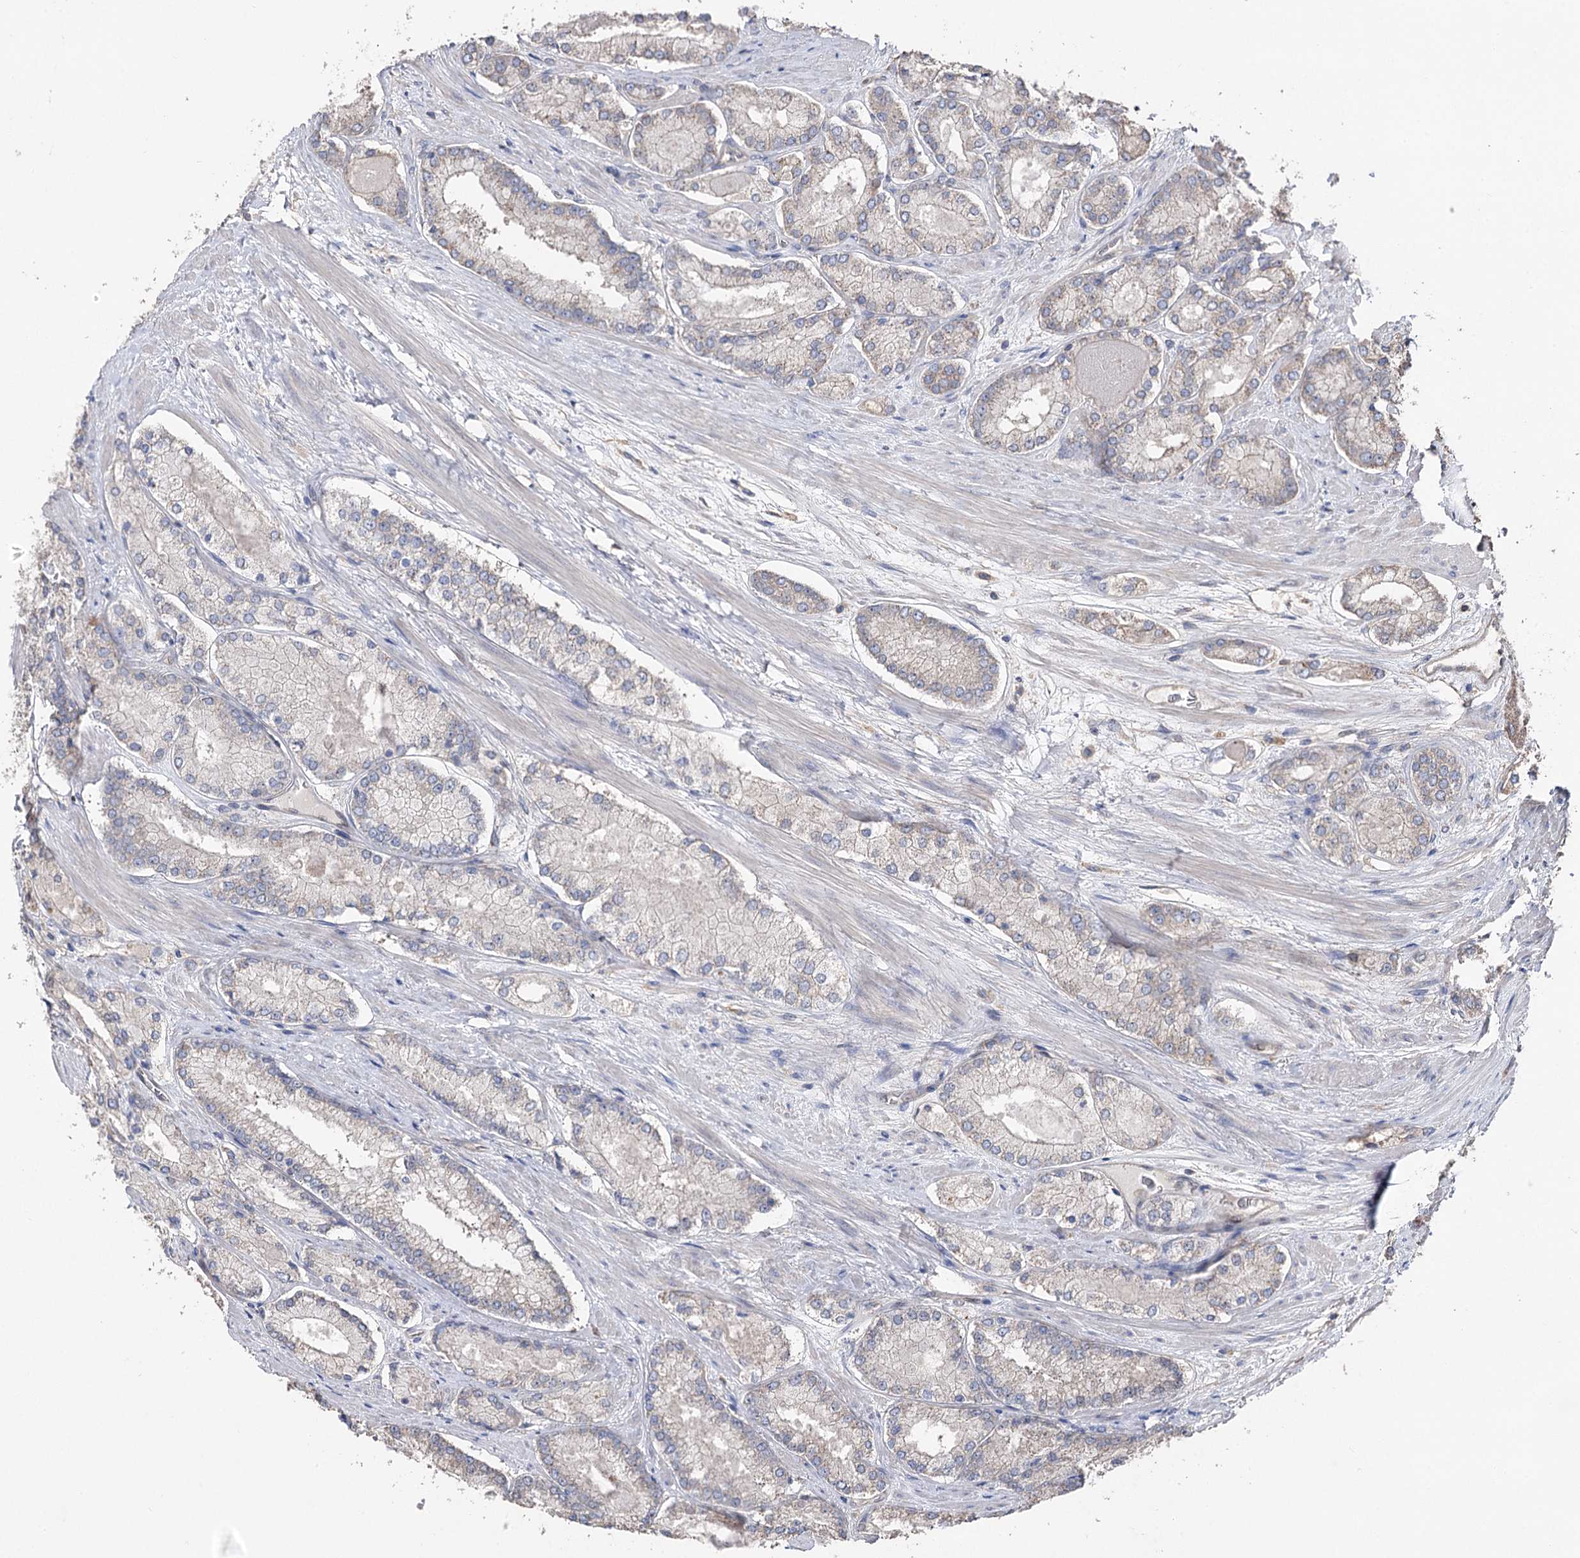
{"staining": {"intensity": "negative", "quantity": "none", "location": "none"}, "tissue": "prostate cancer", "cell_type": "Tumor cells", "image_type": "cancer", "snomed": [{"axis": "morphology", "description": "Adenocarcinoma, Low grade"}, {"axis": "topography", "description": "Prostate"}], "caption": "Immunohistochemistry of human prostate cancer displays no positivity in tumor cells.", "gene": "FAM13B", "patient": {"sex": "male", "age": 74}}